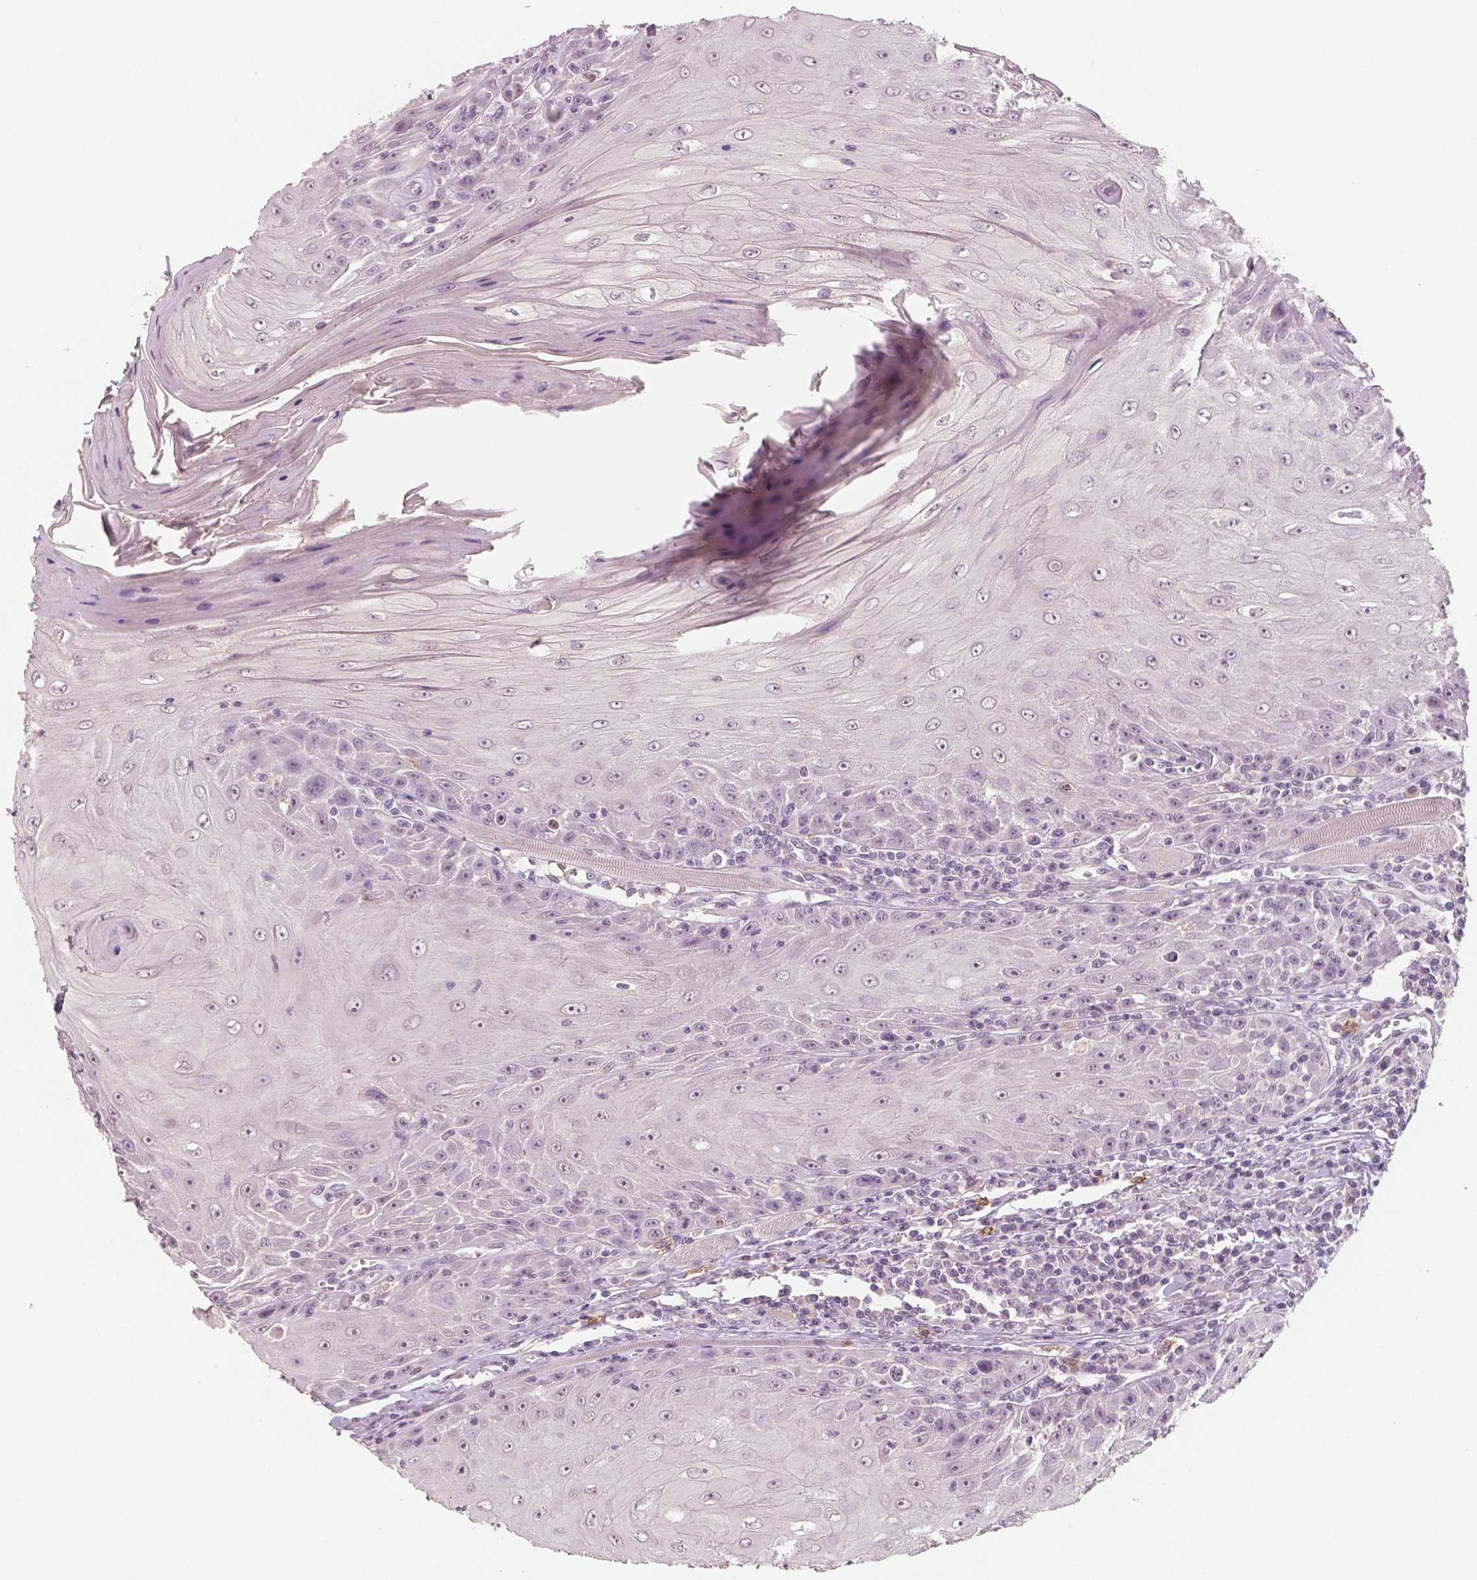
{"staining": {"intensity": "negative", "quantity": "none", "location": "none"}, "tissue": "head and neck cancer", "cell_type": "Tumor cells", "image_type": "cancer", "snomed": [{"axis": "morphology", "description": "Squamous cell carcinoma, NOS"}, {"axis": "topography", "description": "Head-Neck"}], "caption": "Photomicrograph shows no protein expression in tumor cells of squamous cell carcinoma (head and neck) tissue.", "gene": "KIT", "patient": {"sex": "male", "age": 52}}